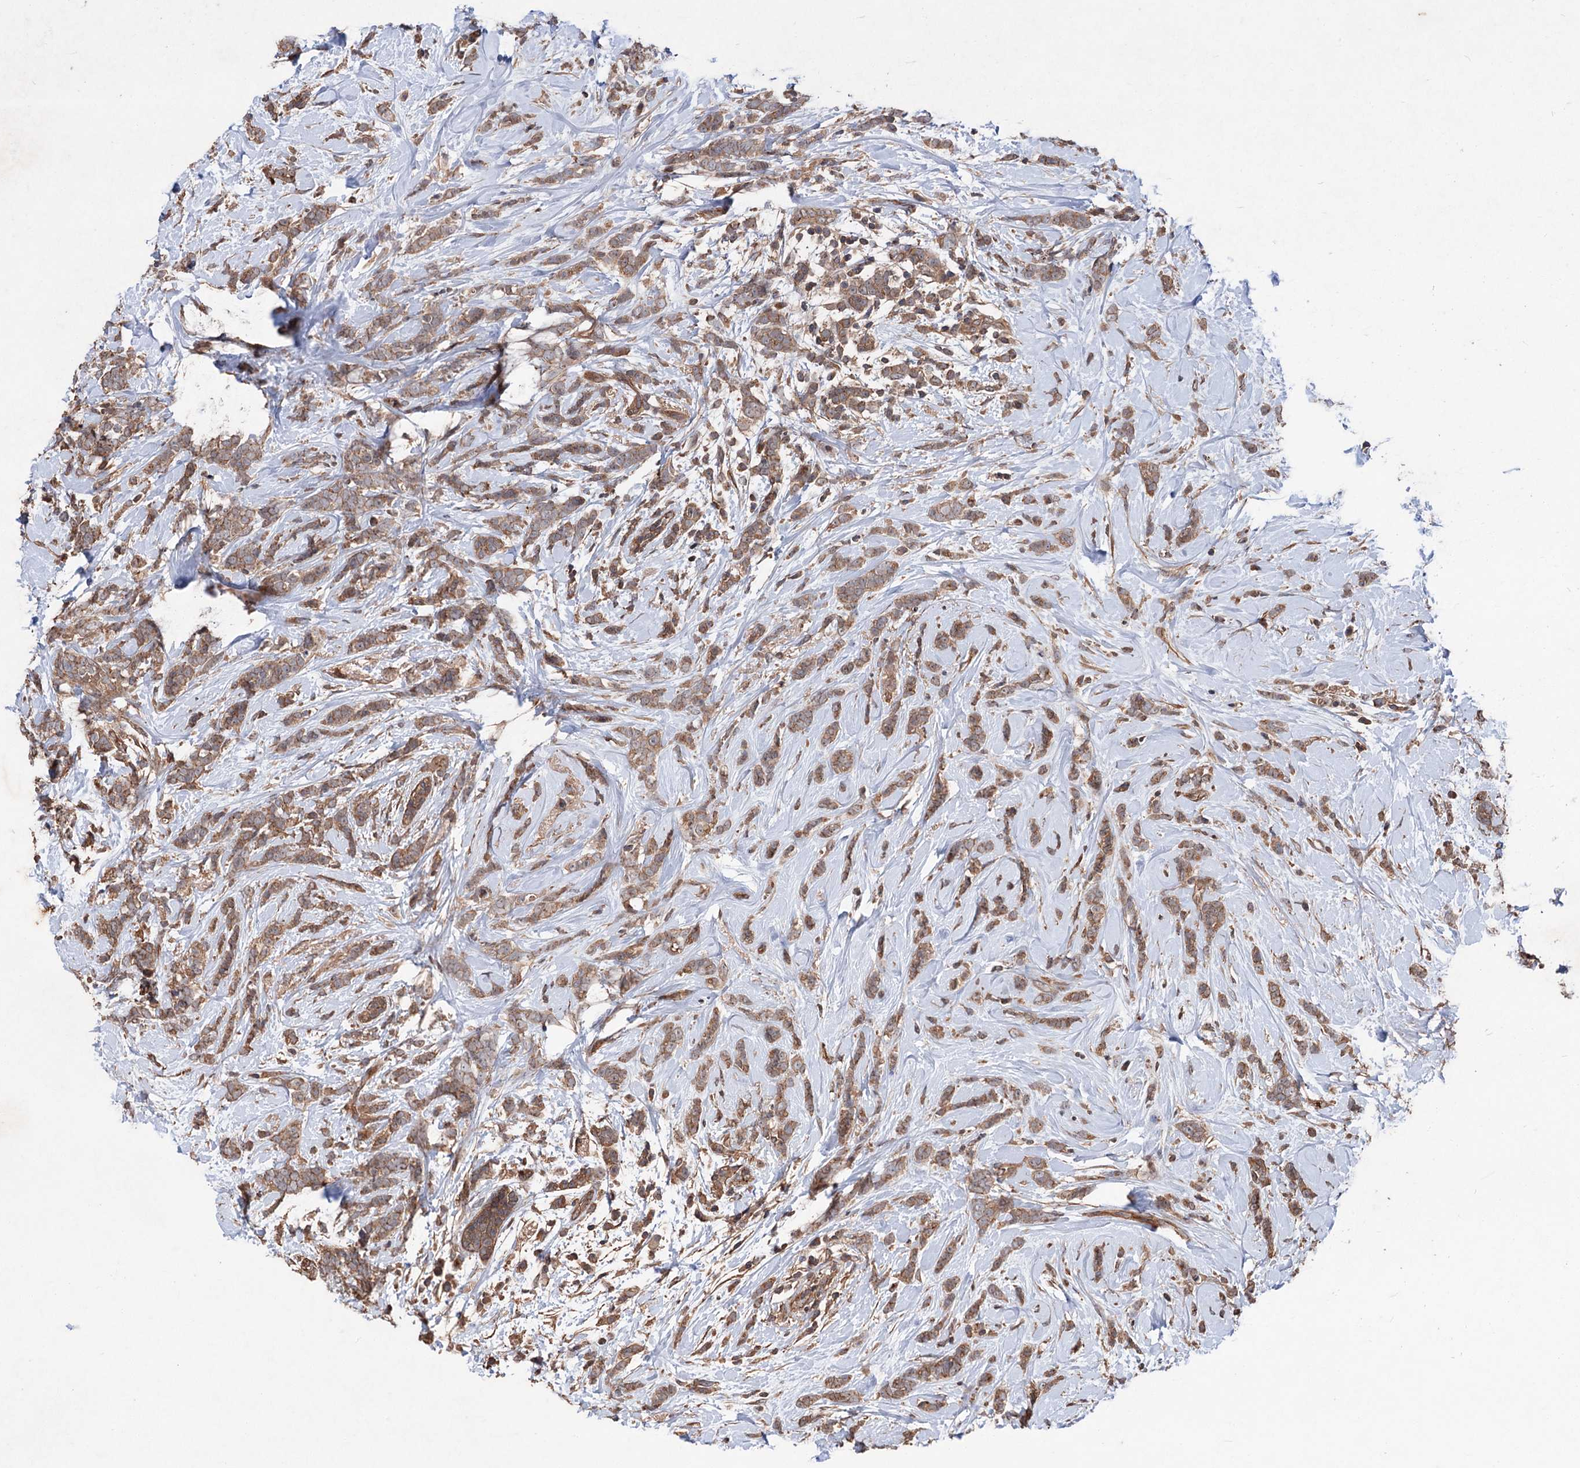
{"staining": {"intensity": "moderate", "quantity": ">75%", "location": "cytoplasmic/membranous"}, "tissue": "breast cancer", "cell_type": "Tumor cells", "image_type": "cancer", "snomed": [{"axis": "morphology", "description": "Lobular carcinoma"}, {"axis": "topography", "description": "Breast"}], "caption": "Moderate cytoplasmic/membranous staining is identified in approximately >75% of tumor cells in breast lobular carcinoma.", "gene": "ADK", "patient": {"sex": "female", "age": 58}}